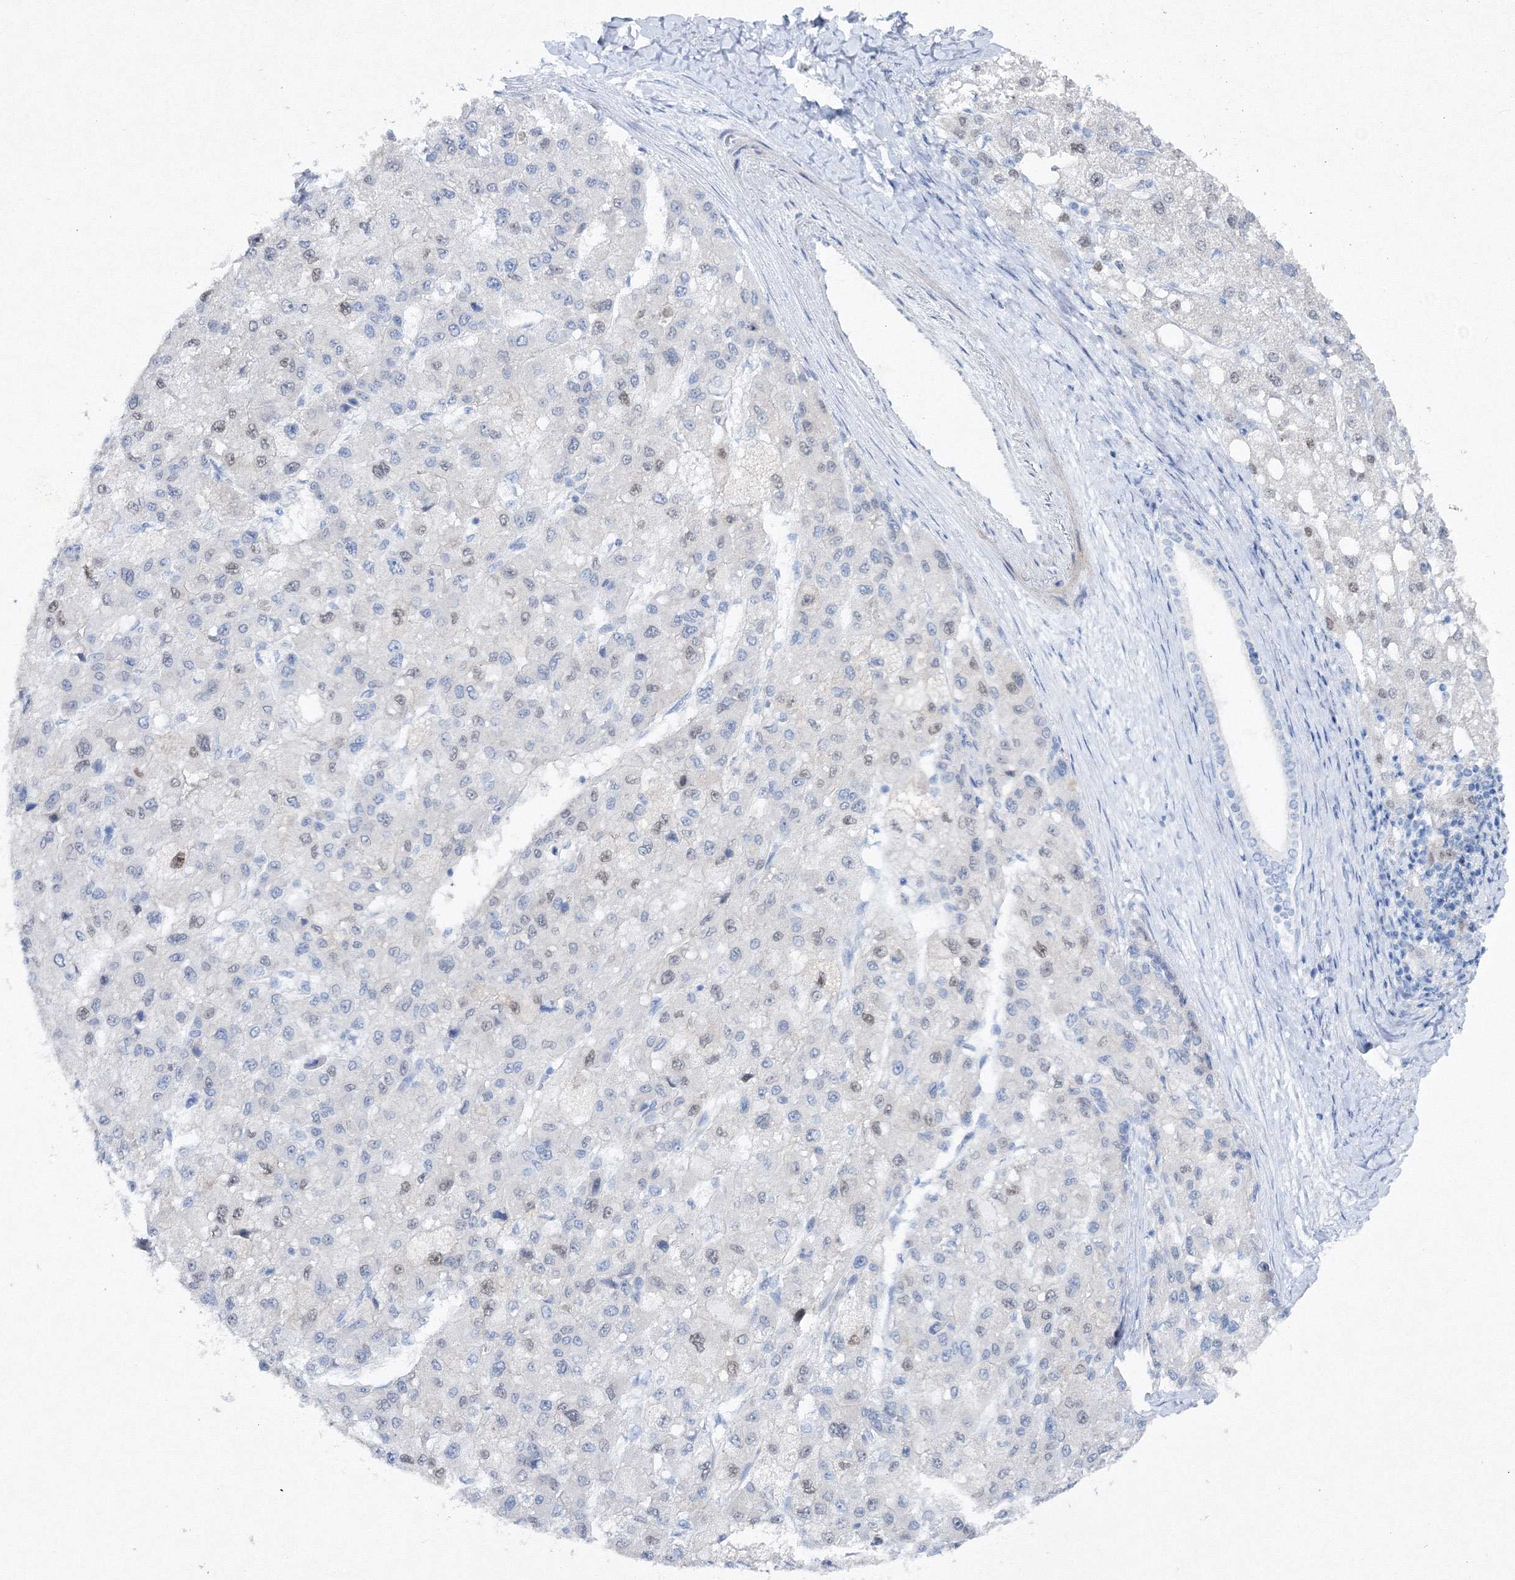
{"staining": {"intensity": "moderate", "quantity": "25%-75%", "location": "nuclear"}, "tissue": "liver cancer", "cell_type": "Tumor cells", "image_type": "cancer", "snomed": [{"axis": "morphology", "description": "Carcinoma, Hepatocellular, NOS"}, {"axis": "topography", "description": "Liver"}], "caption": "Human hepatocellular carcinoma (liver) stained with a brown dye reveals moderate nuclear positive expression in about 25%-75% of tumor cells.", "gene": "GCKR", "patient": {"sex": "male", "age": 80}}